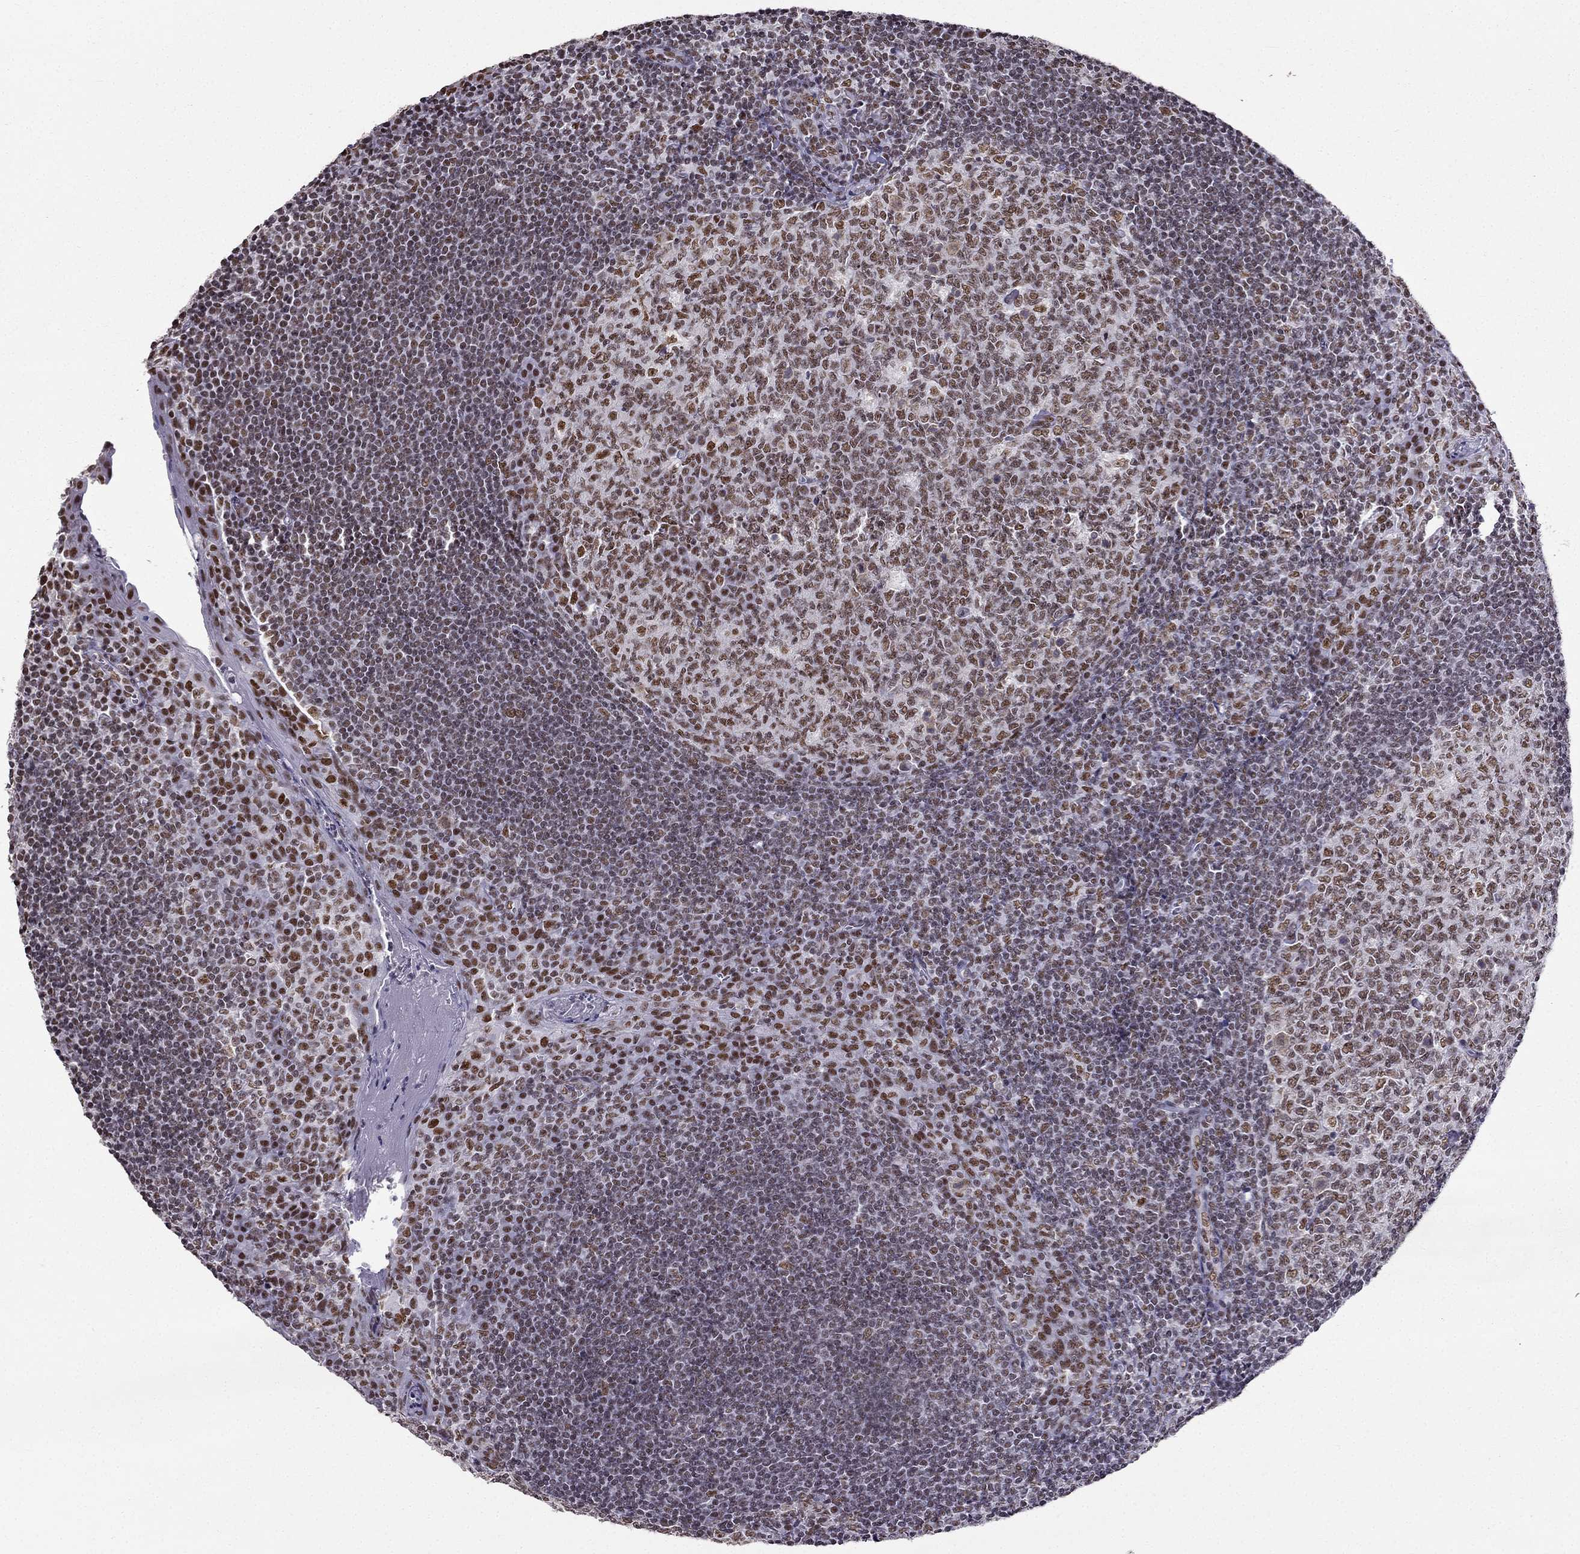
{"staining": {"intensity": "moderate", "quantity": "25%-75%", "location": "nuclear"}, "tissue": "tonsil", "cell_type": "Germinal center cells", "image_type": "normal", "snomed": [{"axis": "morphology", "description": "Normal tissue, NOS"}, {"axis": "topography", "description": "Tonsil"}], "caption": "Benign tonsil demonstrates moderate nuclear positivity in approximately 25%-75% of germinal center cells The staining was performed using DAB to visualize the protein expression in brown, while the nuclei were stained in blue with hematoxylin (Magnification: 20x)..", "gene": "ZNF420", "patient": {"sex": "female", "age": 13}}